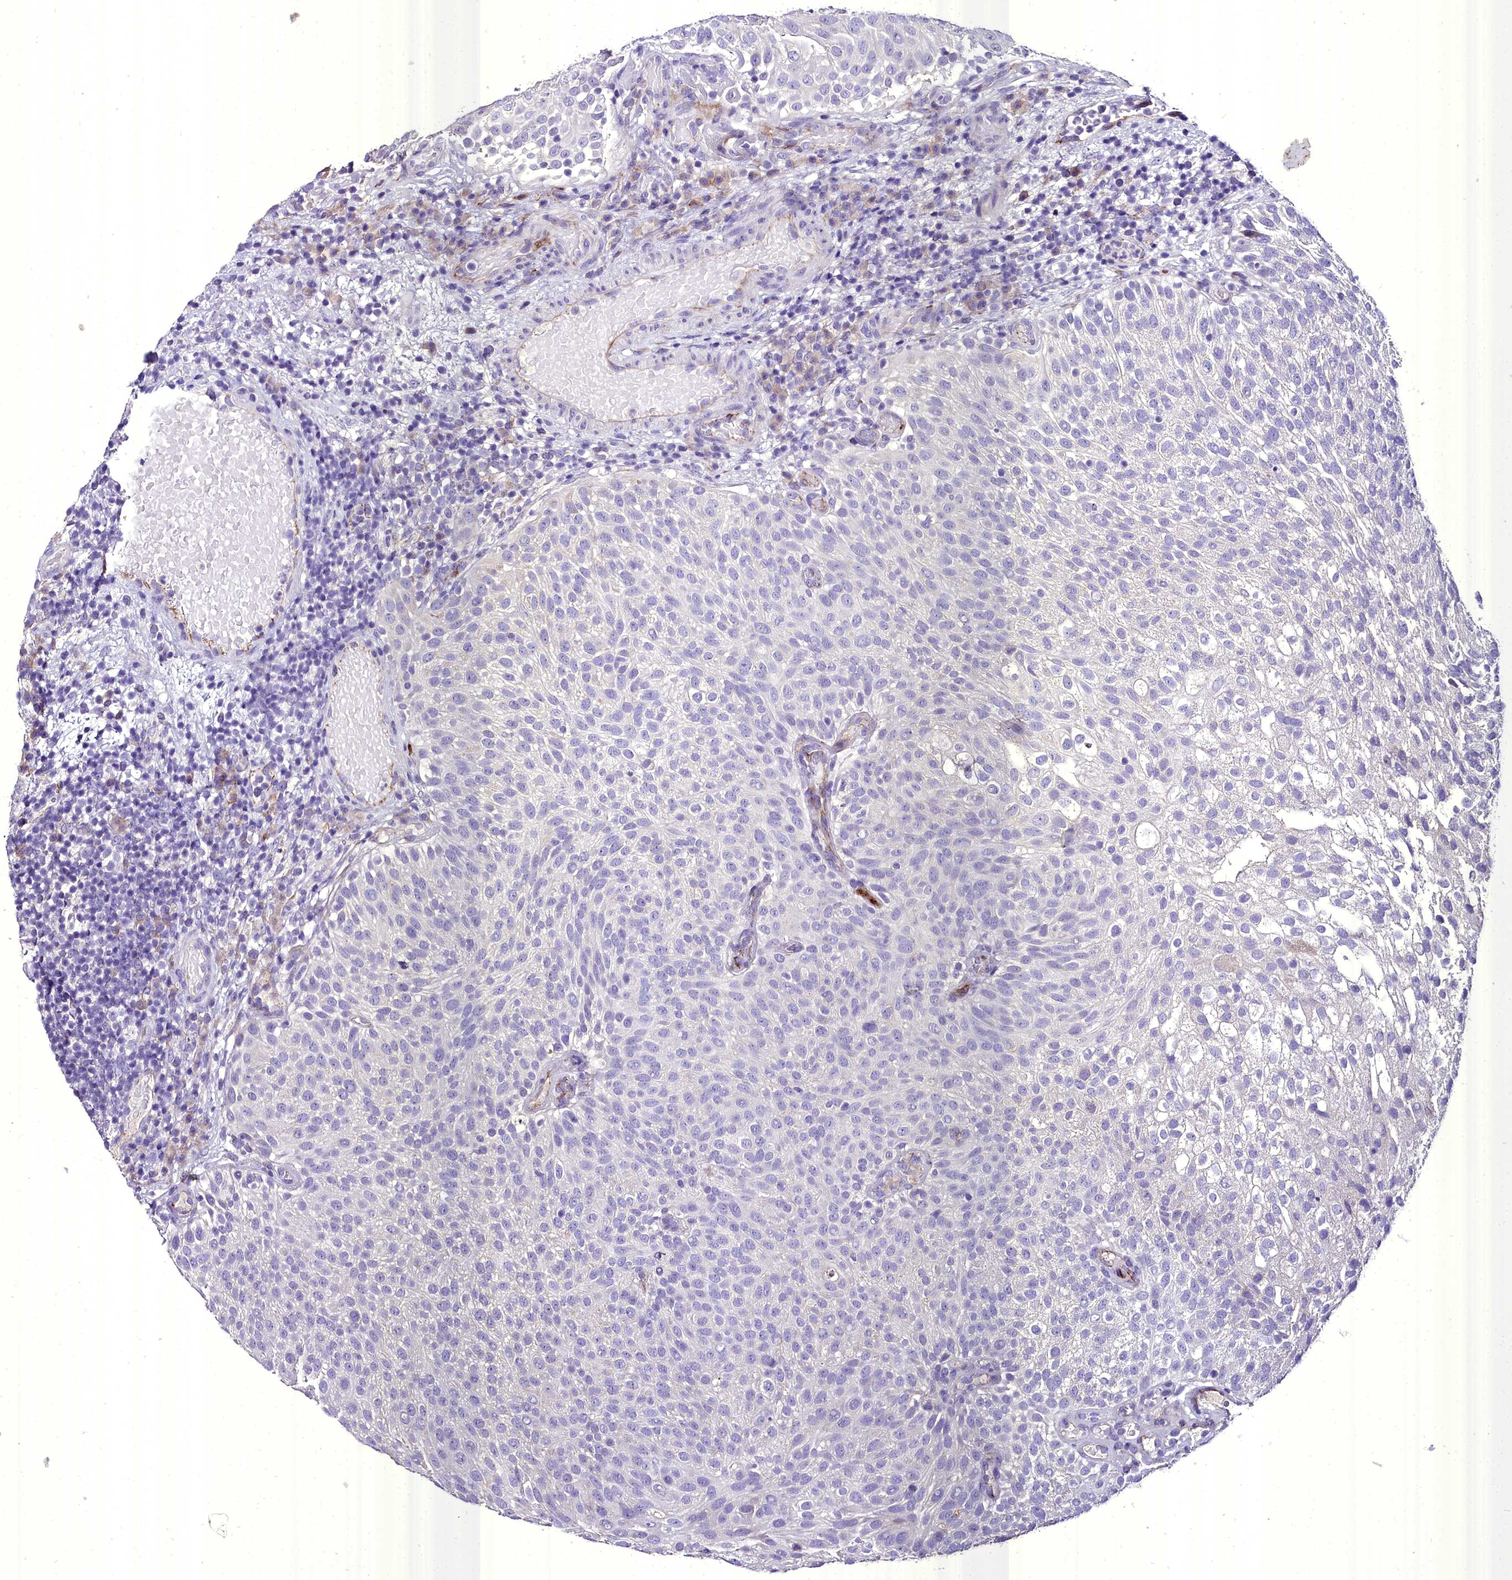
{"staining": {"intensity": "negative", "quantity": "none", "location": "none"}, "tissue": "urothelial cancer", "cell_type": "Tumor cells", "image_type": "cancer", "snomed": [{"axis": "morphology", "description": "Urothelial carcinoma, Low grade"}, {"axis": "topography", "description": "Urinary bladder"}], "caption": "Immunohistochemical staining of urothelial cancer demonstrates no significant positivity in tumor cells.", "gene": "MS4A18", "patient": {"sex": "male", "age": 78}}